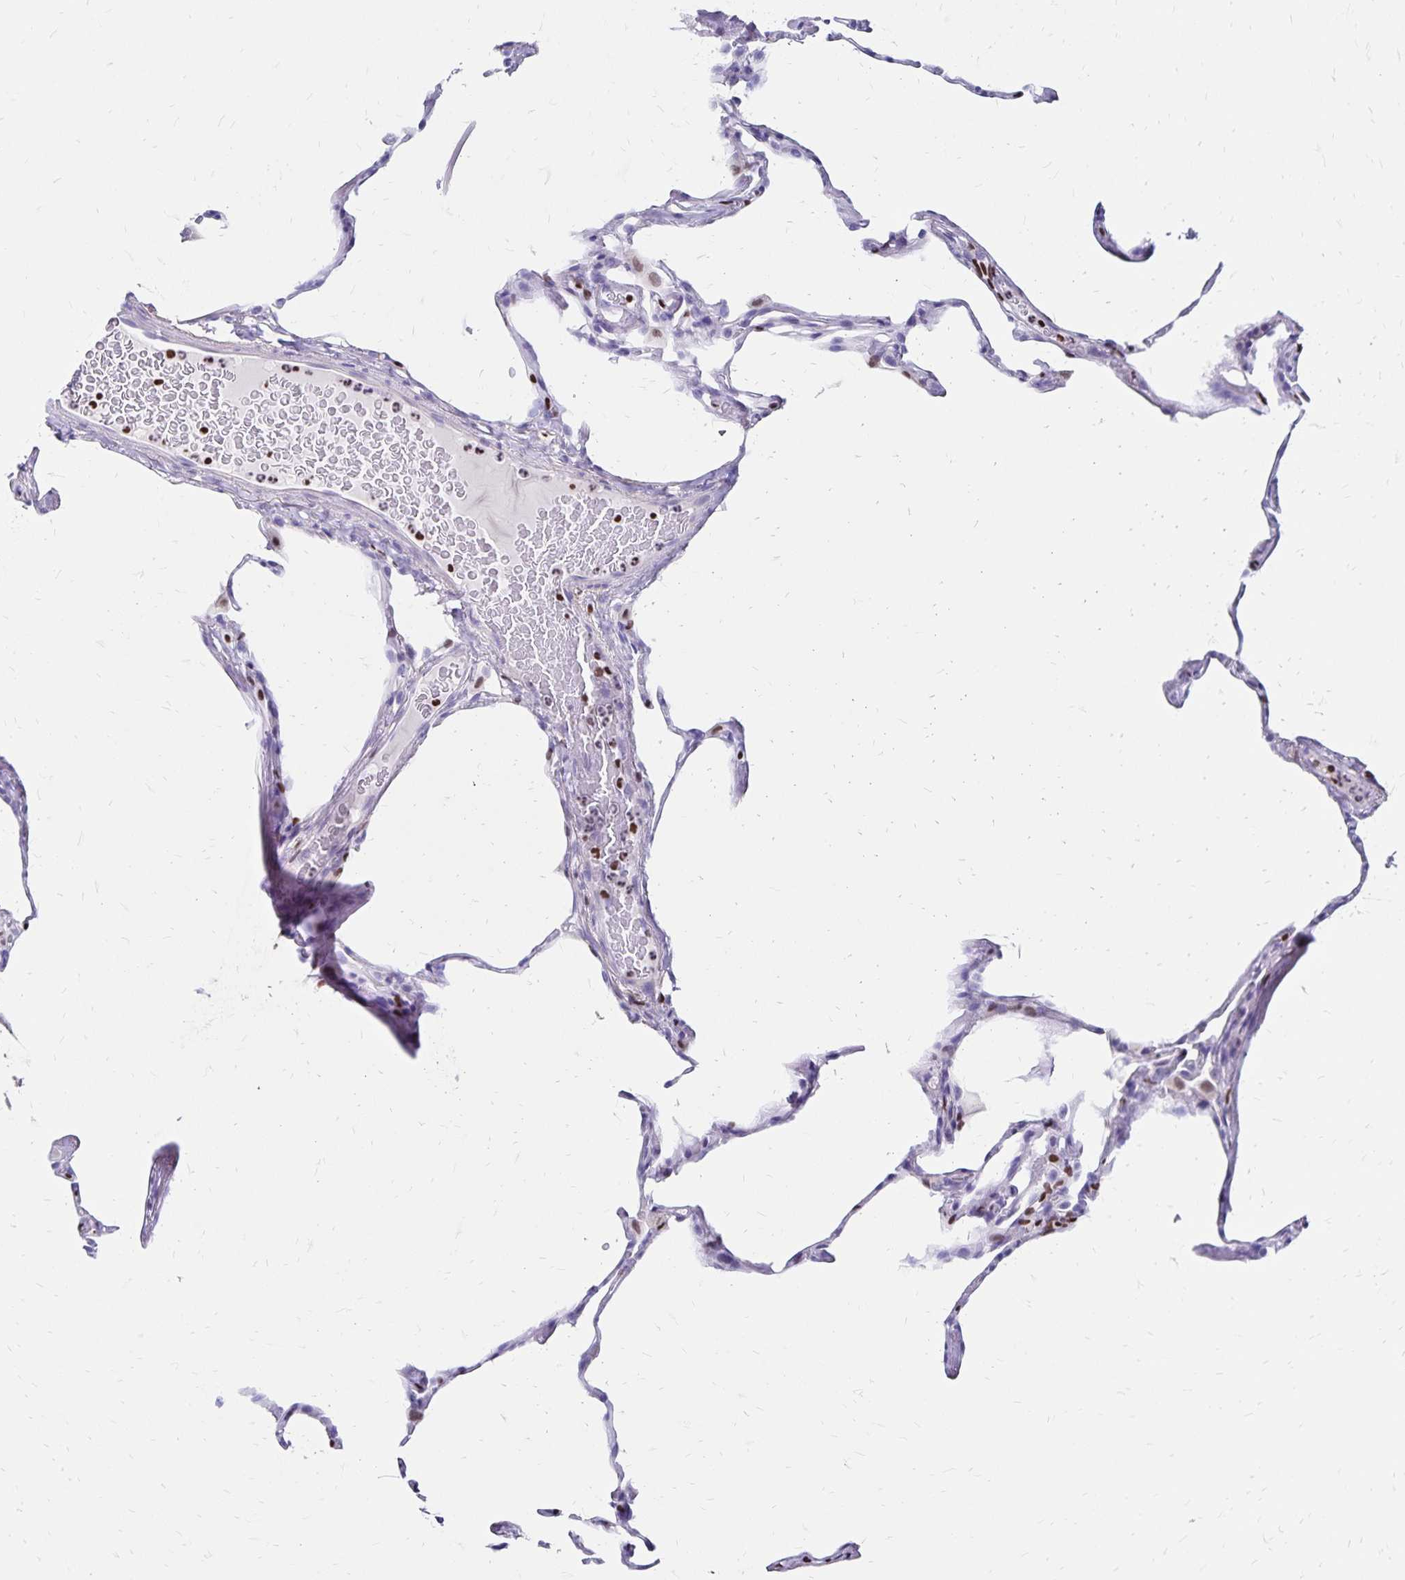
{"staining": {"intensity": "negative", "quantity": "none", "location": "none"}, "tissue": "lung", "cell_type": "Alveolar cells", "image_type": "normal", "snomed": [{"axis": "morphology", "description": "Normal tissue, NOS"}, {"axis": "topography", "description": "Lung"}], "caption": "Immunohistochemistry (IHC) of unremarkable lung shows no expression in alveolar cells.", "gene": "IKZF1", "patient": {"sex": "male", "age": 65}}